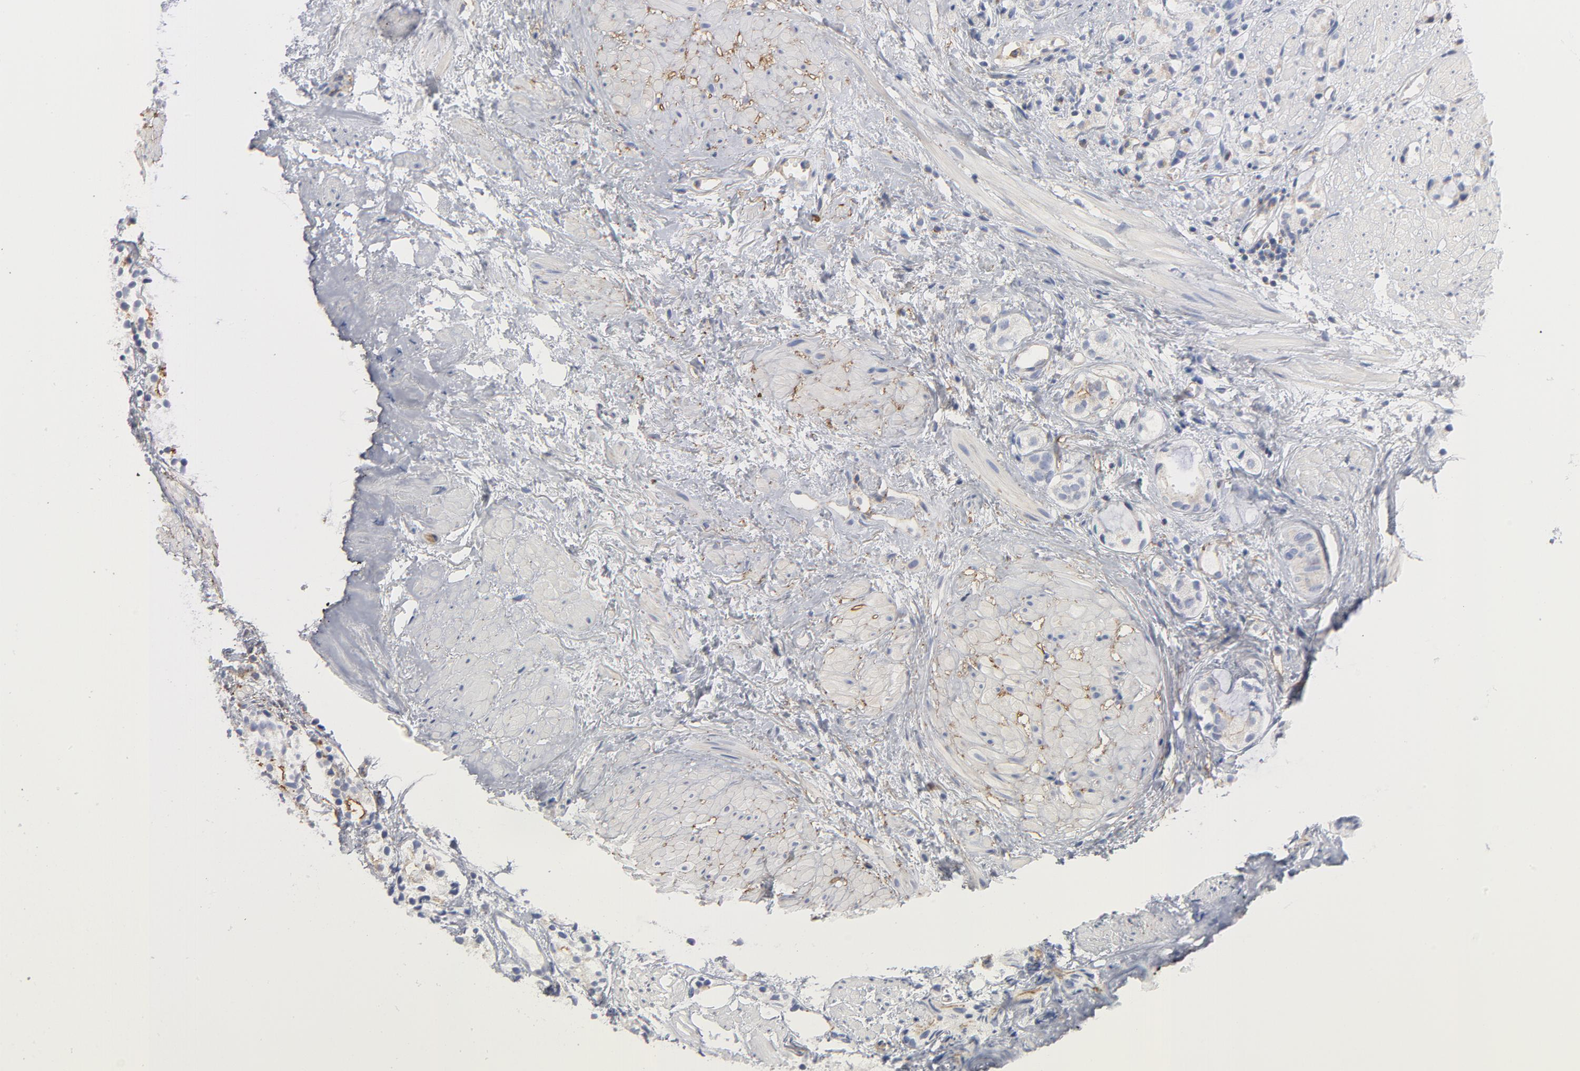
{"staining": {"intensity": "weak", "quantity": "<25%", "location": "cytoplasmic/membranous"}, "tissue": "prostate cancer", "cell_type": "Tumor cells", "image_type": "cancer", "snomed": [{"axis": "morphology", "description": "Adenocarcinoma, High grade"}, {"axis": "topography", "description": "Prostate"}], "caption": "IHC of human high-grade adenocarcinoma (prostate) demonstrates no positivity in tumor cells.", "gene": "OXA1L", "patient": {"sex": "male", "age": 85}}